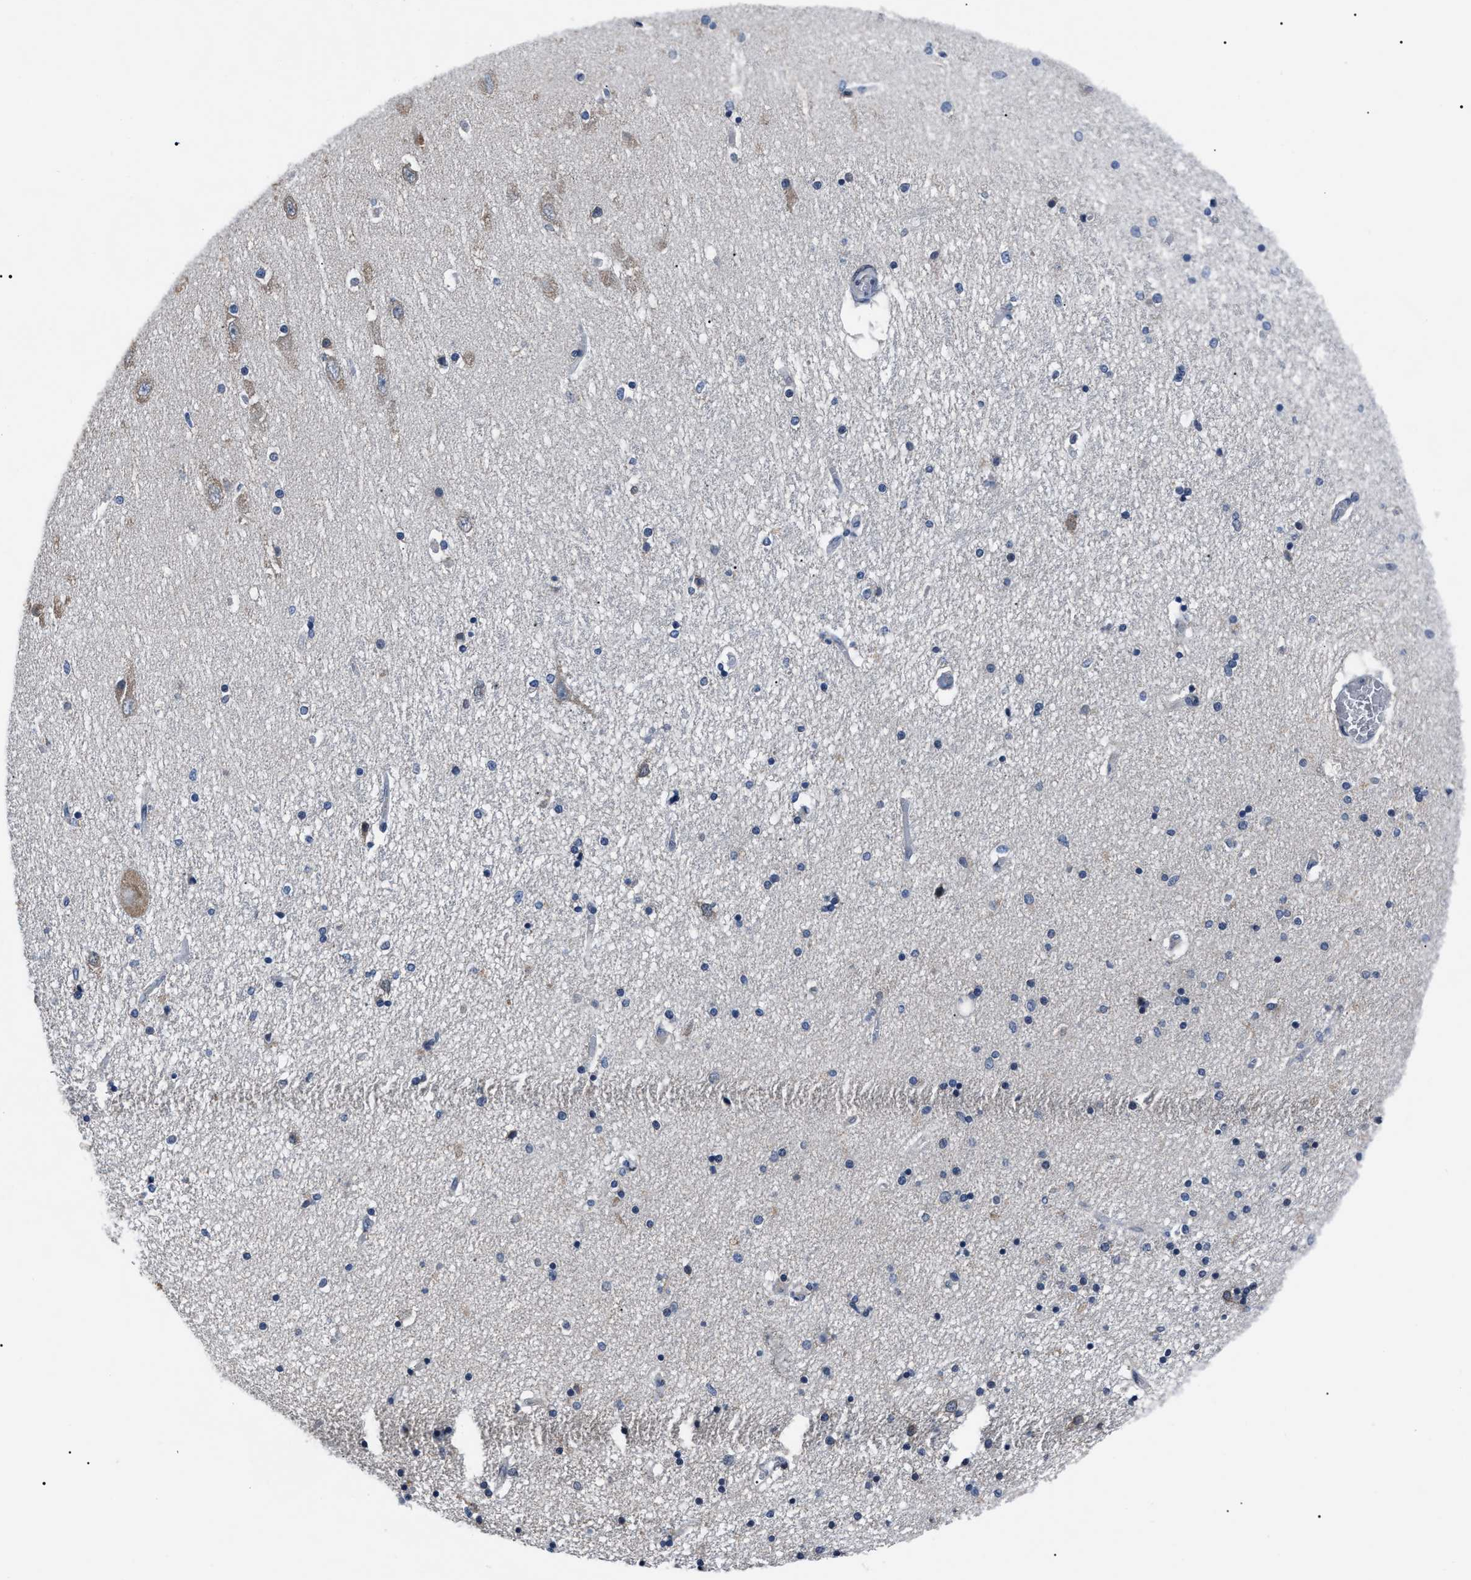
{"staining": {"intensity": "negative", "quantity": "none", "location": "none"}, "tissue": "hippocampus", "cell_type": "Glial cells", "image_type": "normal", "snomed": [{"axis": "morphology", "description": "Normal tissue, NOS"}, {"axis": "topography", "description": "Hippocampus"}], "caption": "This is an IHC photomicrograph of normal human hippocampus. There is no staining in glial cells.", "gene": "LRRC14", "patient": {"sex": "female", "age": 54}}